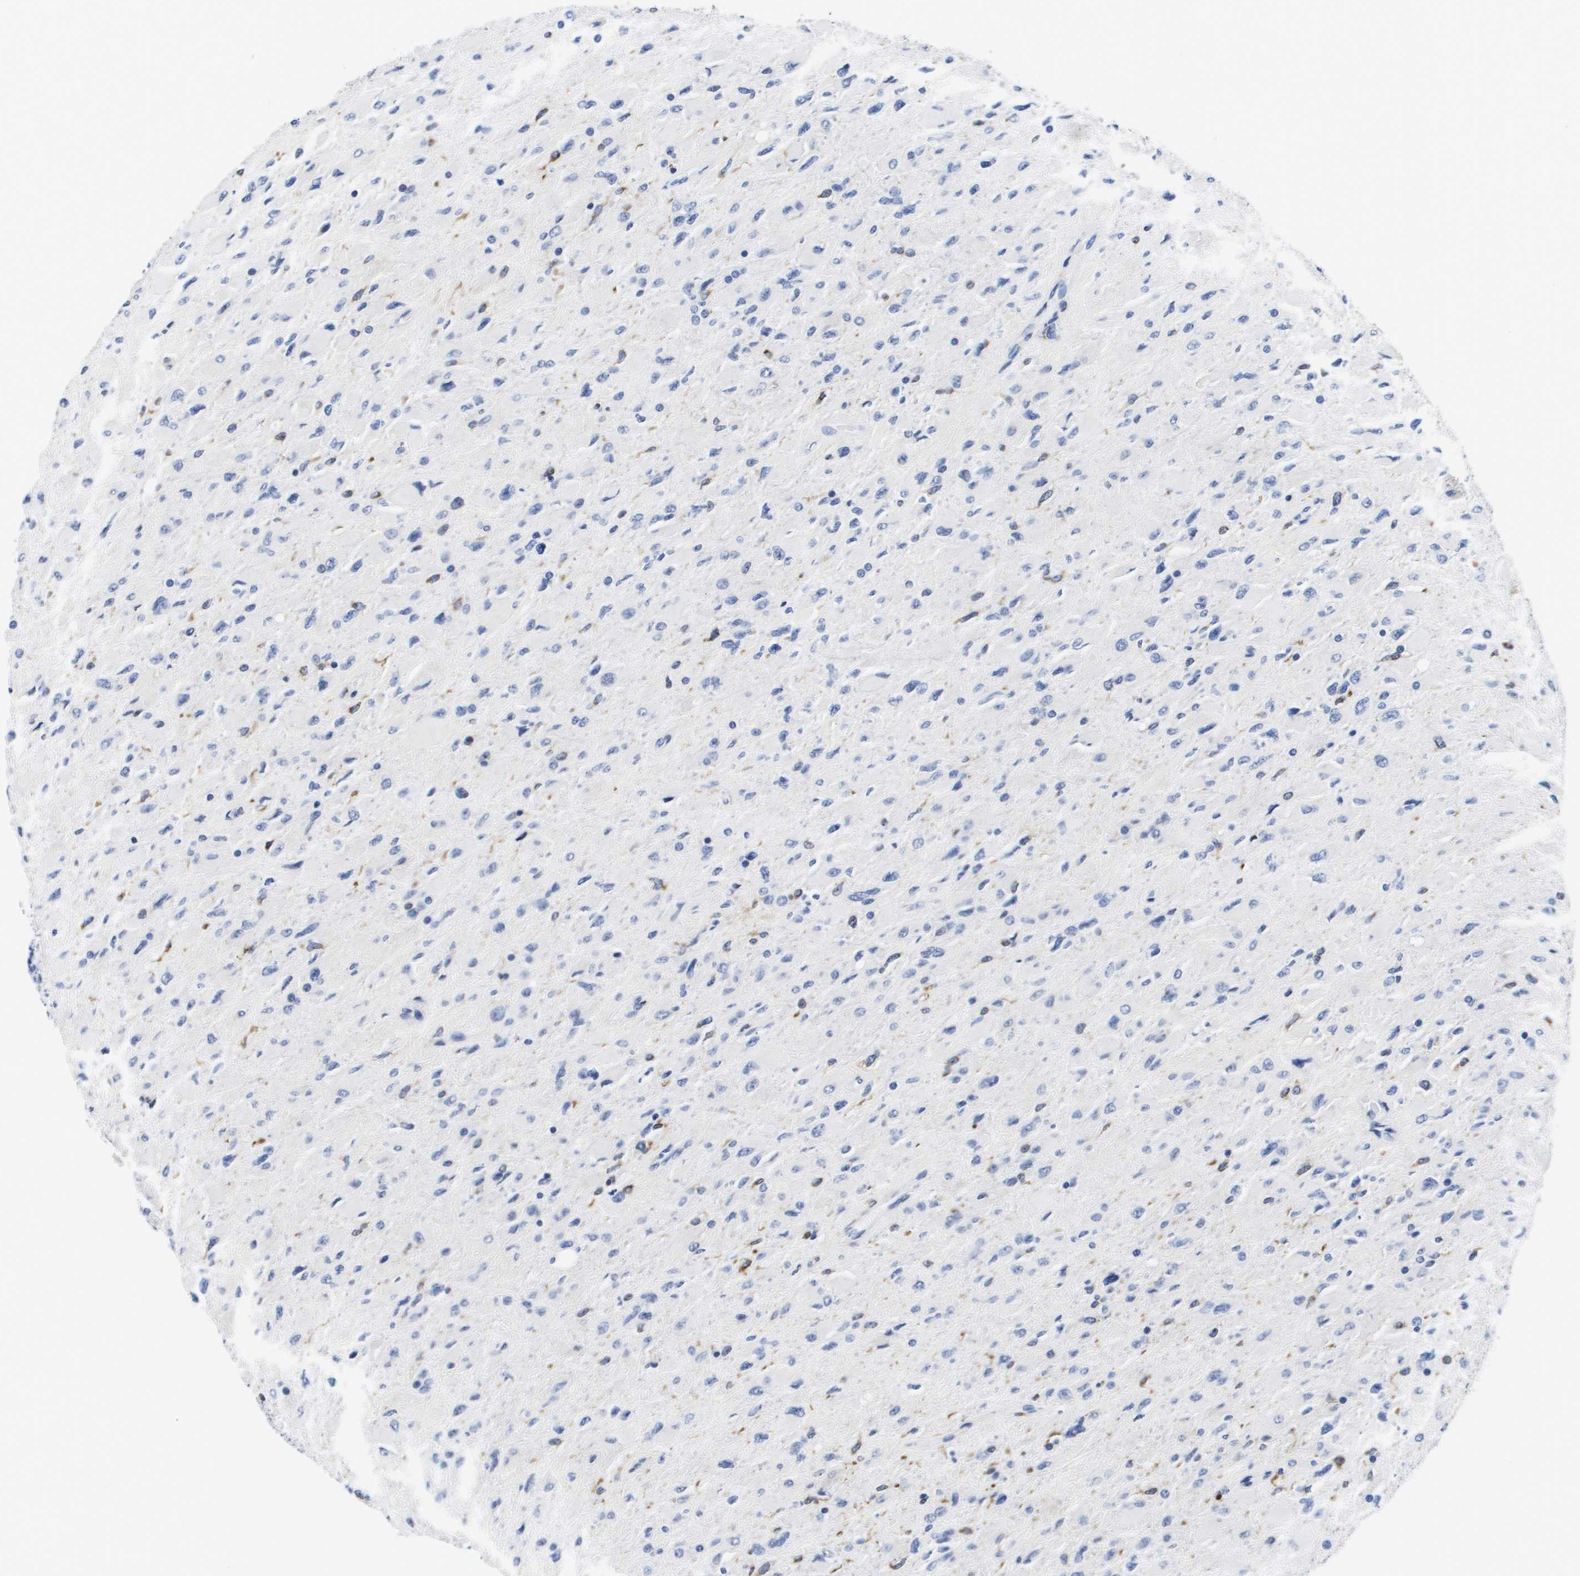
{"staining": {"intensity": "negative", "quantity": "none", "location": "none"}, "tissue": "glioma", "cell_type": "Tumor cells", "image_type": "cancer", "snomed": [{"axis": "morphology", "description": "Glioma, malignant, High grade"}, {"axis": "topography", "description": "Cerebral cortex"}], "caption": "Immunohistochemistry micrograph of neoplastic tissue: malignant glioma (high-grade) stained with DAB (3,3'-diaminobenzidine) demonstrates no significant protein staining in tumor cells.", "gene": "HMOX1", "patient": {"sex": "female", "age": 36}}